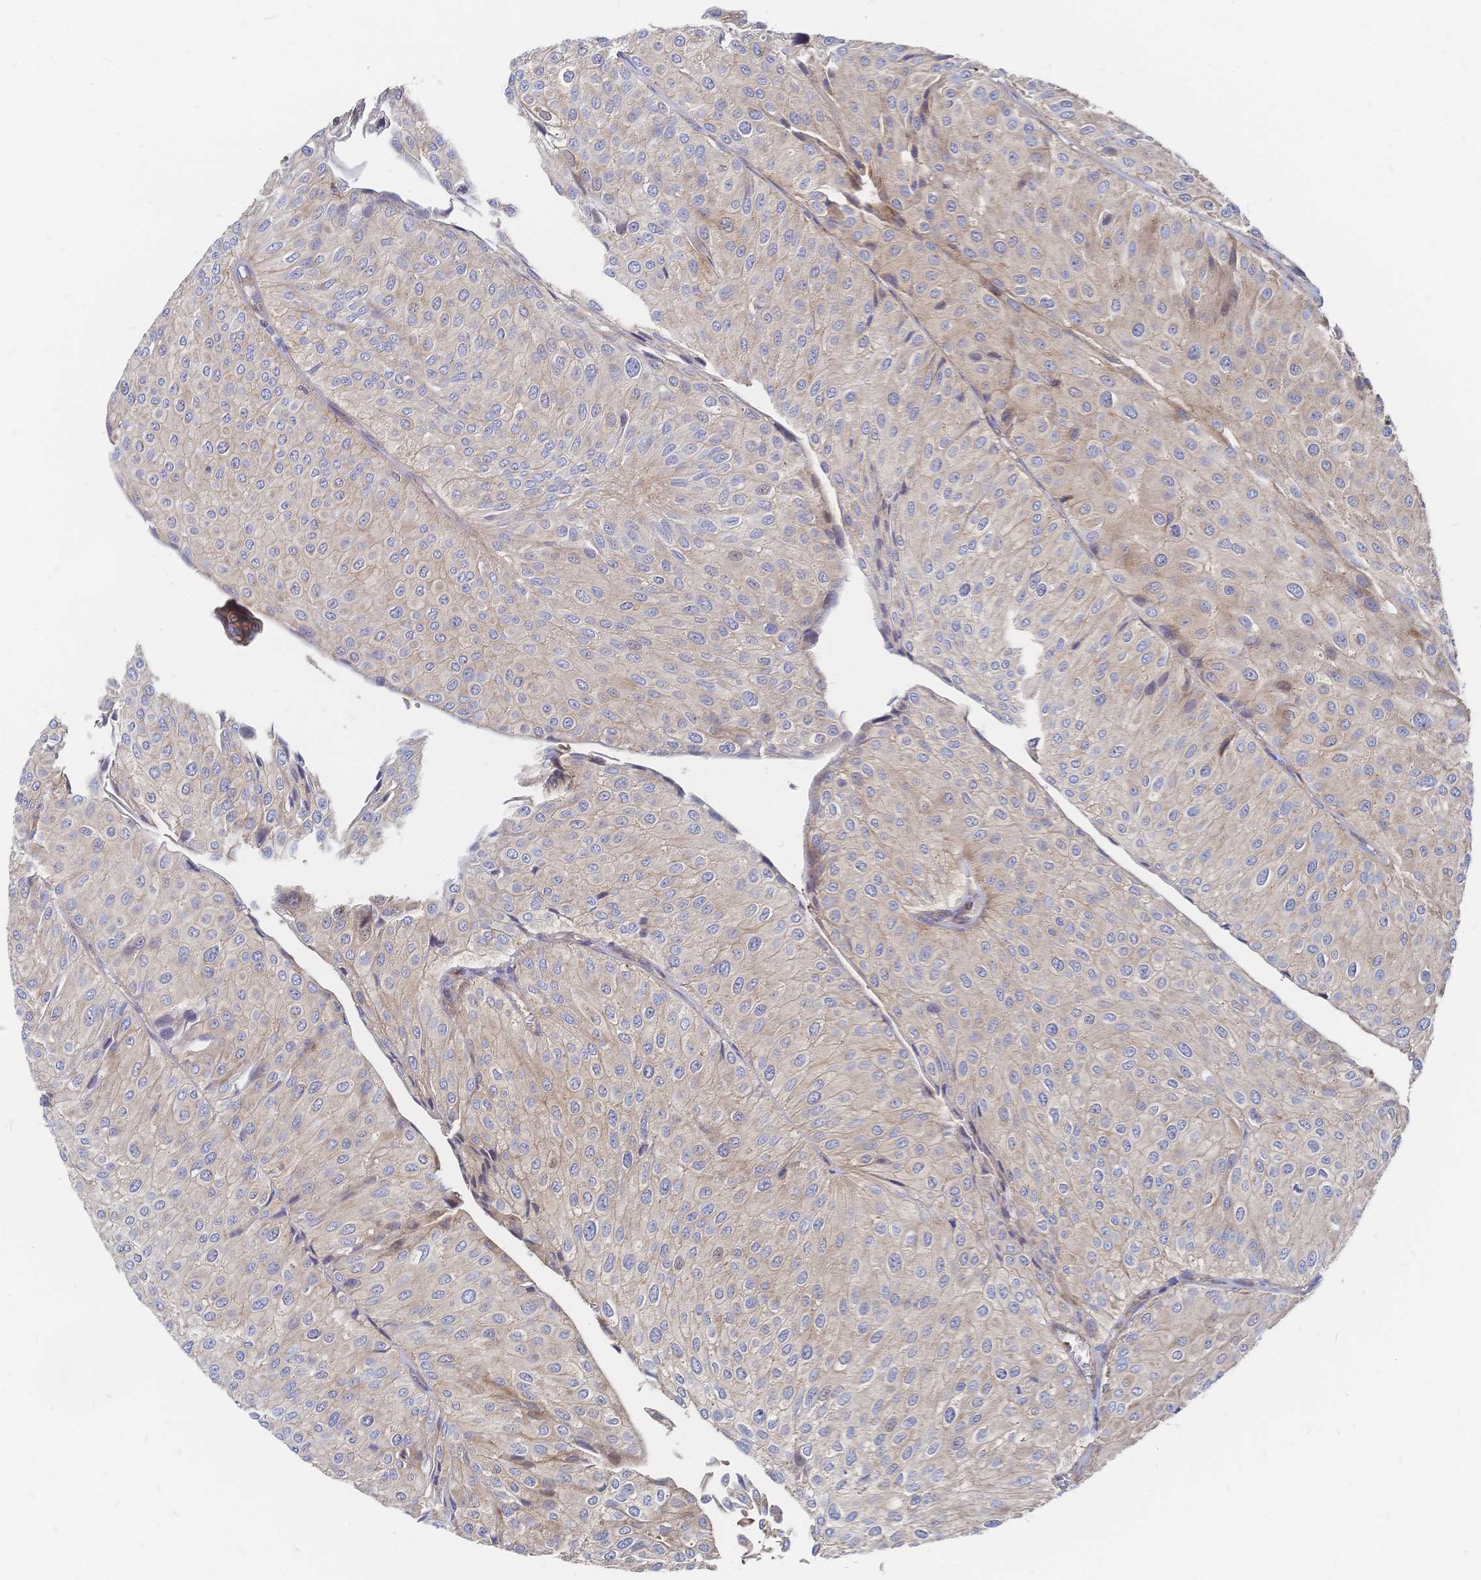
{"staining": {"intensity": "weak", "quantity": "25%-75%", "location": "cytoplasmic/membranous"}, "tissue": "urothelial cancer", "cell_type": "Tumor cells", "image_type": "cancer", "snomed": [{"axis": "morphology", "description": "Urothelial carcinoma, NOS"}, {"axis": "topography", "description": "Urinary bladder"}], "caption": "Immunohistochemistry (IHC) staining of urothelial cancer, which demonstrates low levels of weak cytoplasmic/membranous positivity in approximately 25%-75% of tumor cells indicating weak cytoplasmic/membranous protein staining. The staining was performed using DAB (3,3'-diaminobenzidine) (brown) for protein detection and nuclei were counterstained in hematoxylin (blue).", "gene": "SORBS1", "patient": {"sex": "male", "age": 67}}